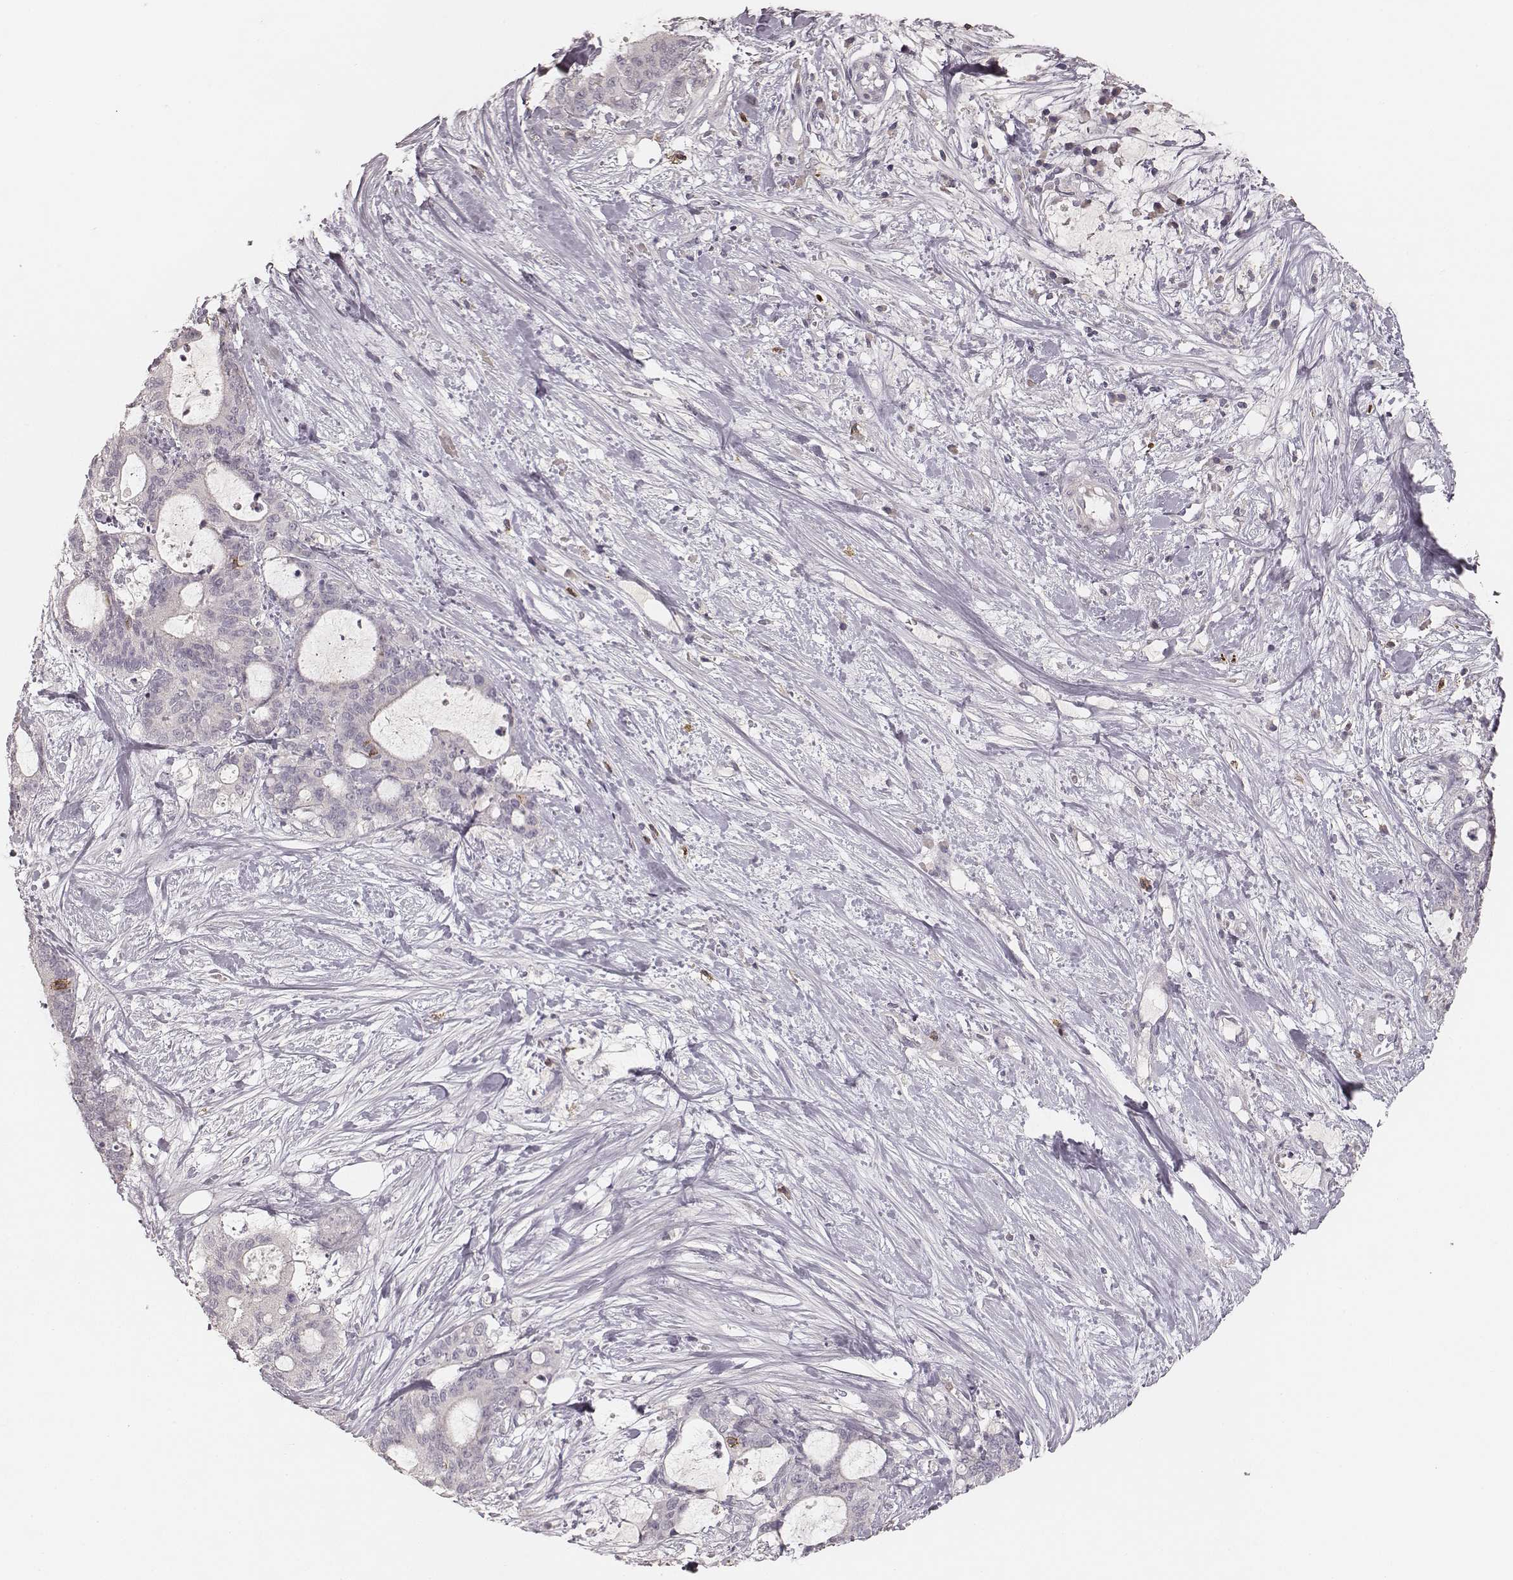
{"staining": {"intensity": "negative", "quantity": "none", "location": "none"}, "tissue": "liver cancer", "cell_type": "Tumor cells", "image_type": "cancer", "snomed": [{"axis": "morphology", "description": "Cholangiocarcinoma"}, {"axis": "topography", "description": "Liver"}], "caption": "High power microscopy photomicrograph of an immunohistochemistry photomicrograph of liver cancer (cholangiocarcinoma), revealing no significant expression in tumor cells. The staining is performed using DAB brown chromogen with nuclei counter-stained in using hematoxylin.", "gene": "CD8A", "patient": {"sex": "female", "age": 73}}